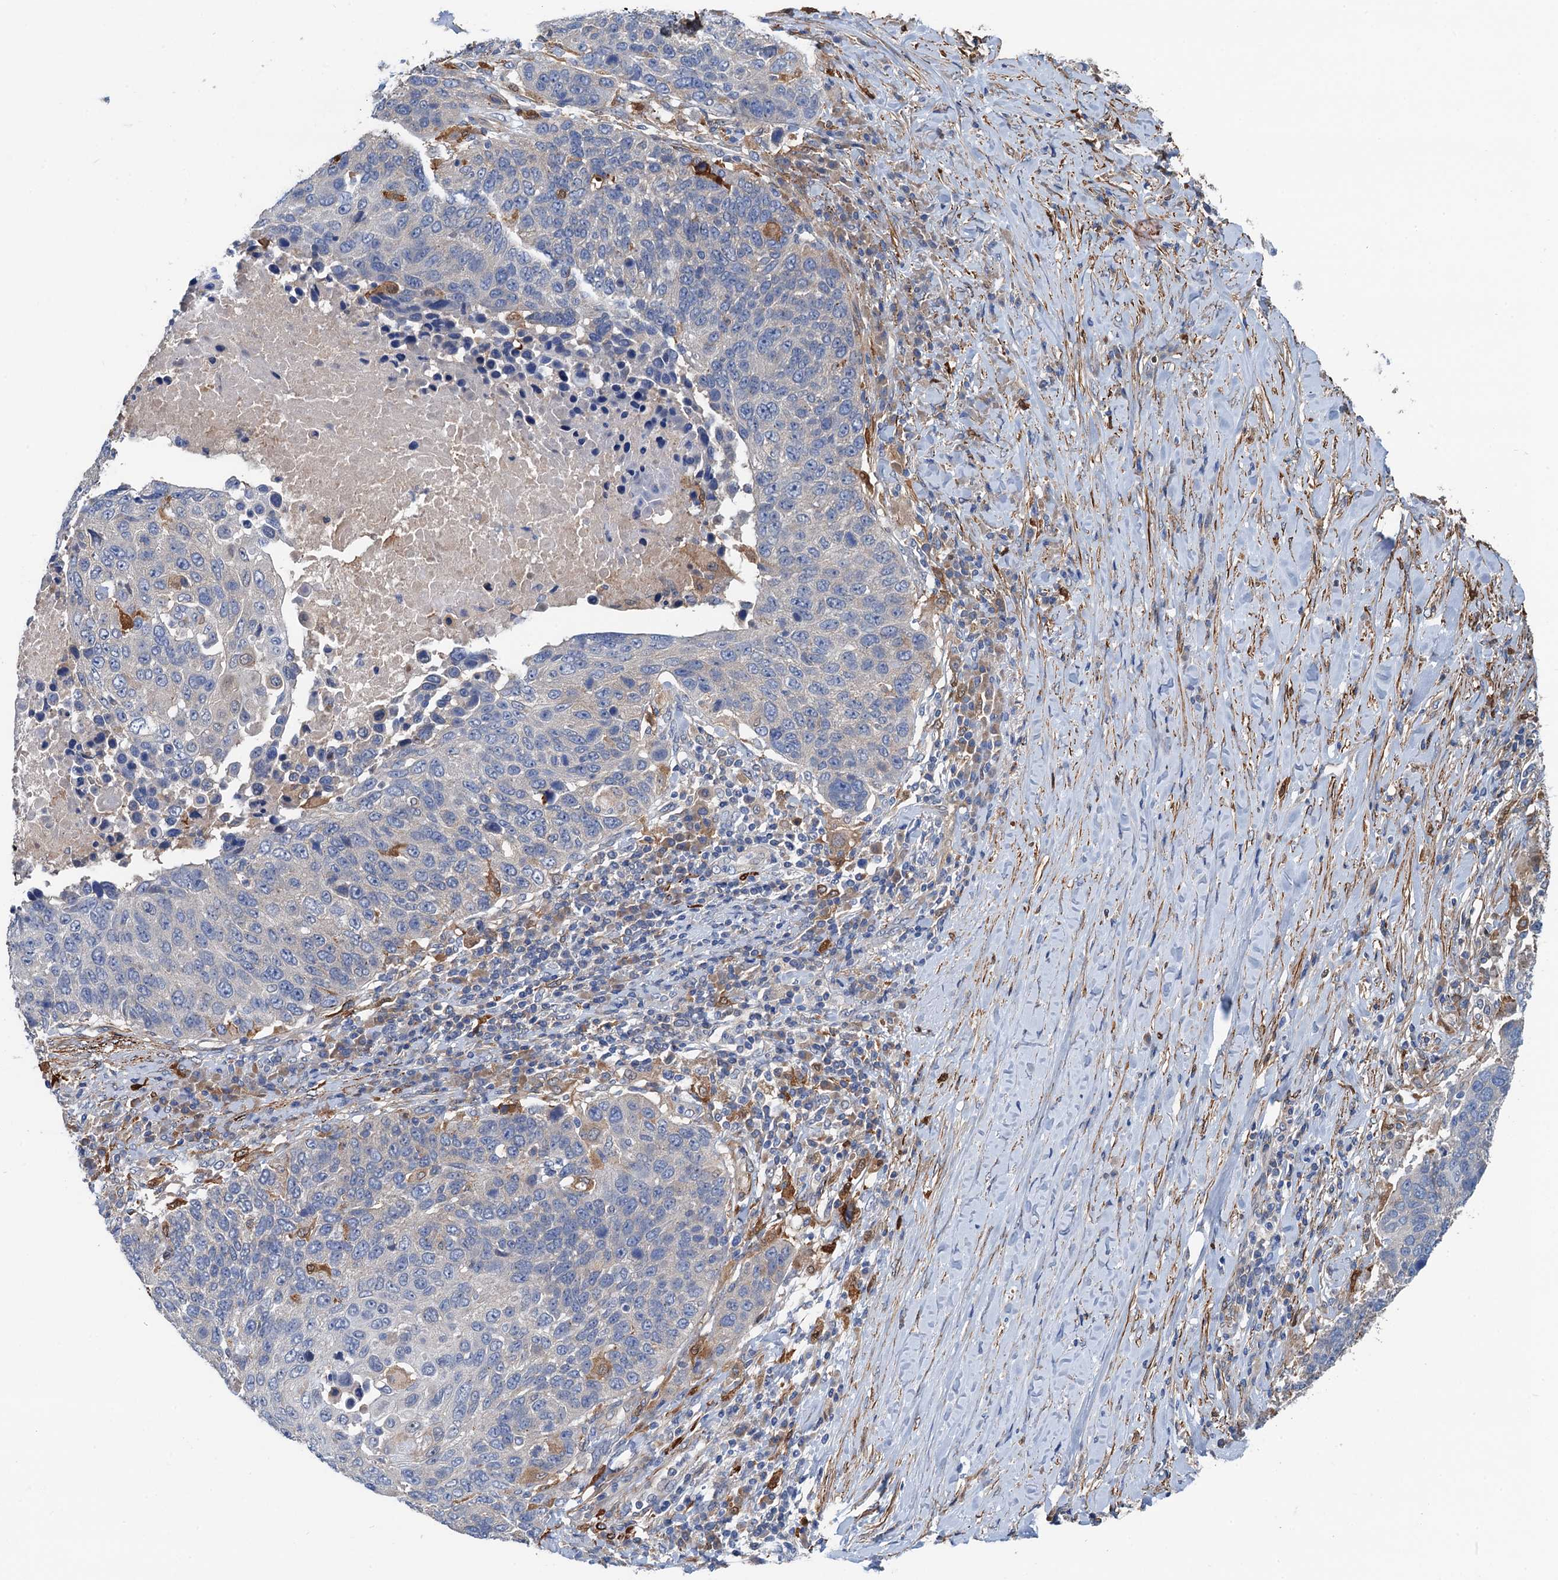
{"staining": {"intensity": "negative", "quantity": "none", "location": "none"}, "tissue": "lung cancer", "cell_type": "Tumor cells", "image_type": "cancer", "snomed": [{"axis": "morphology", "description": "Normal tissue, NOS"}, {"axis": "morphology", "description": "Squamous cell carcinoma, NOS"}, {"axis": "topography", "description": "Lymph node"}, {"axis": "topography", "description": "Lung"}], "caption": "An immunohistochemistry micrograph of squamous cell carcinoma (lung) is shown. There is no staining in tumor cells of squamous cell carcinoma (lung).", "gene": "CSTPP1", "patient": {"sex": "male", "age": 66}}